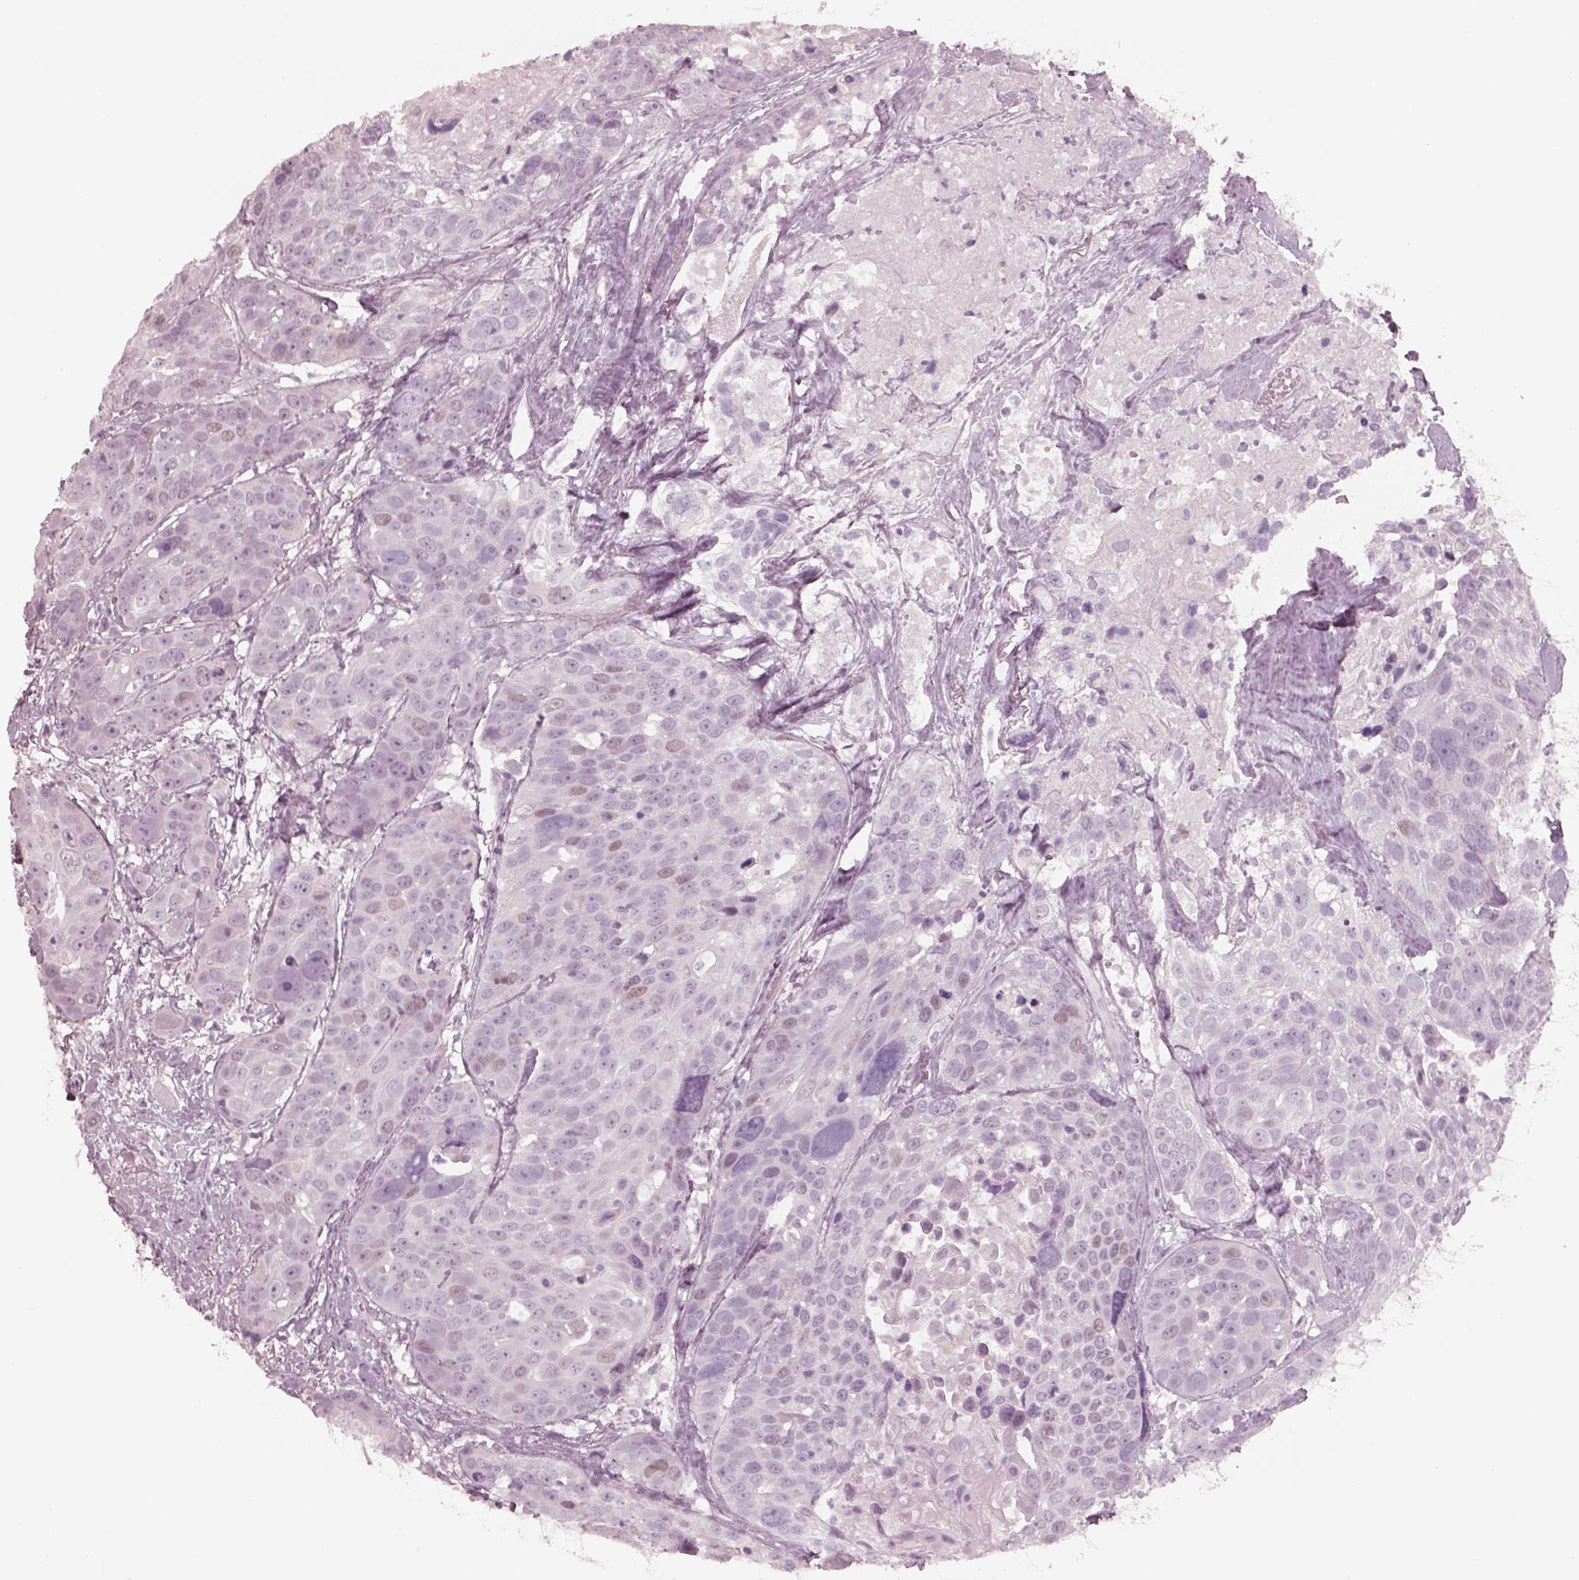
{"staining": {"intensity": "negative", "quantity": "none", "location": "none"}, "tissue": "head and neck cancer", "cell_type": "Tumor cells", "image_type": "cancer", "snomed": [{"axis": "morphology", "description": "Squamous cell carcinoma, NOS"}, {"axis": "topography", "description": "Oral tissue"}, {"axis": "topography", "description": "Head-Neck"}], "caption": "Immunohistochemistry (IHC) image of human squamous cell carcinoma (head and neck) stained for a protein (brown), which demonstrates no expression in tumor cells. Nuclei are stained in blue.", "gene": "KRTAP24-1", "patient": {"sex": "male", "age": 56}}